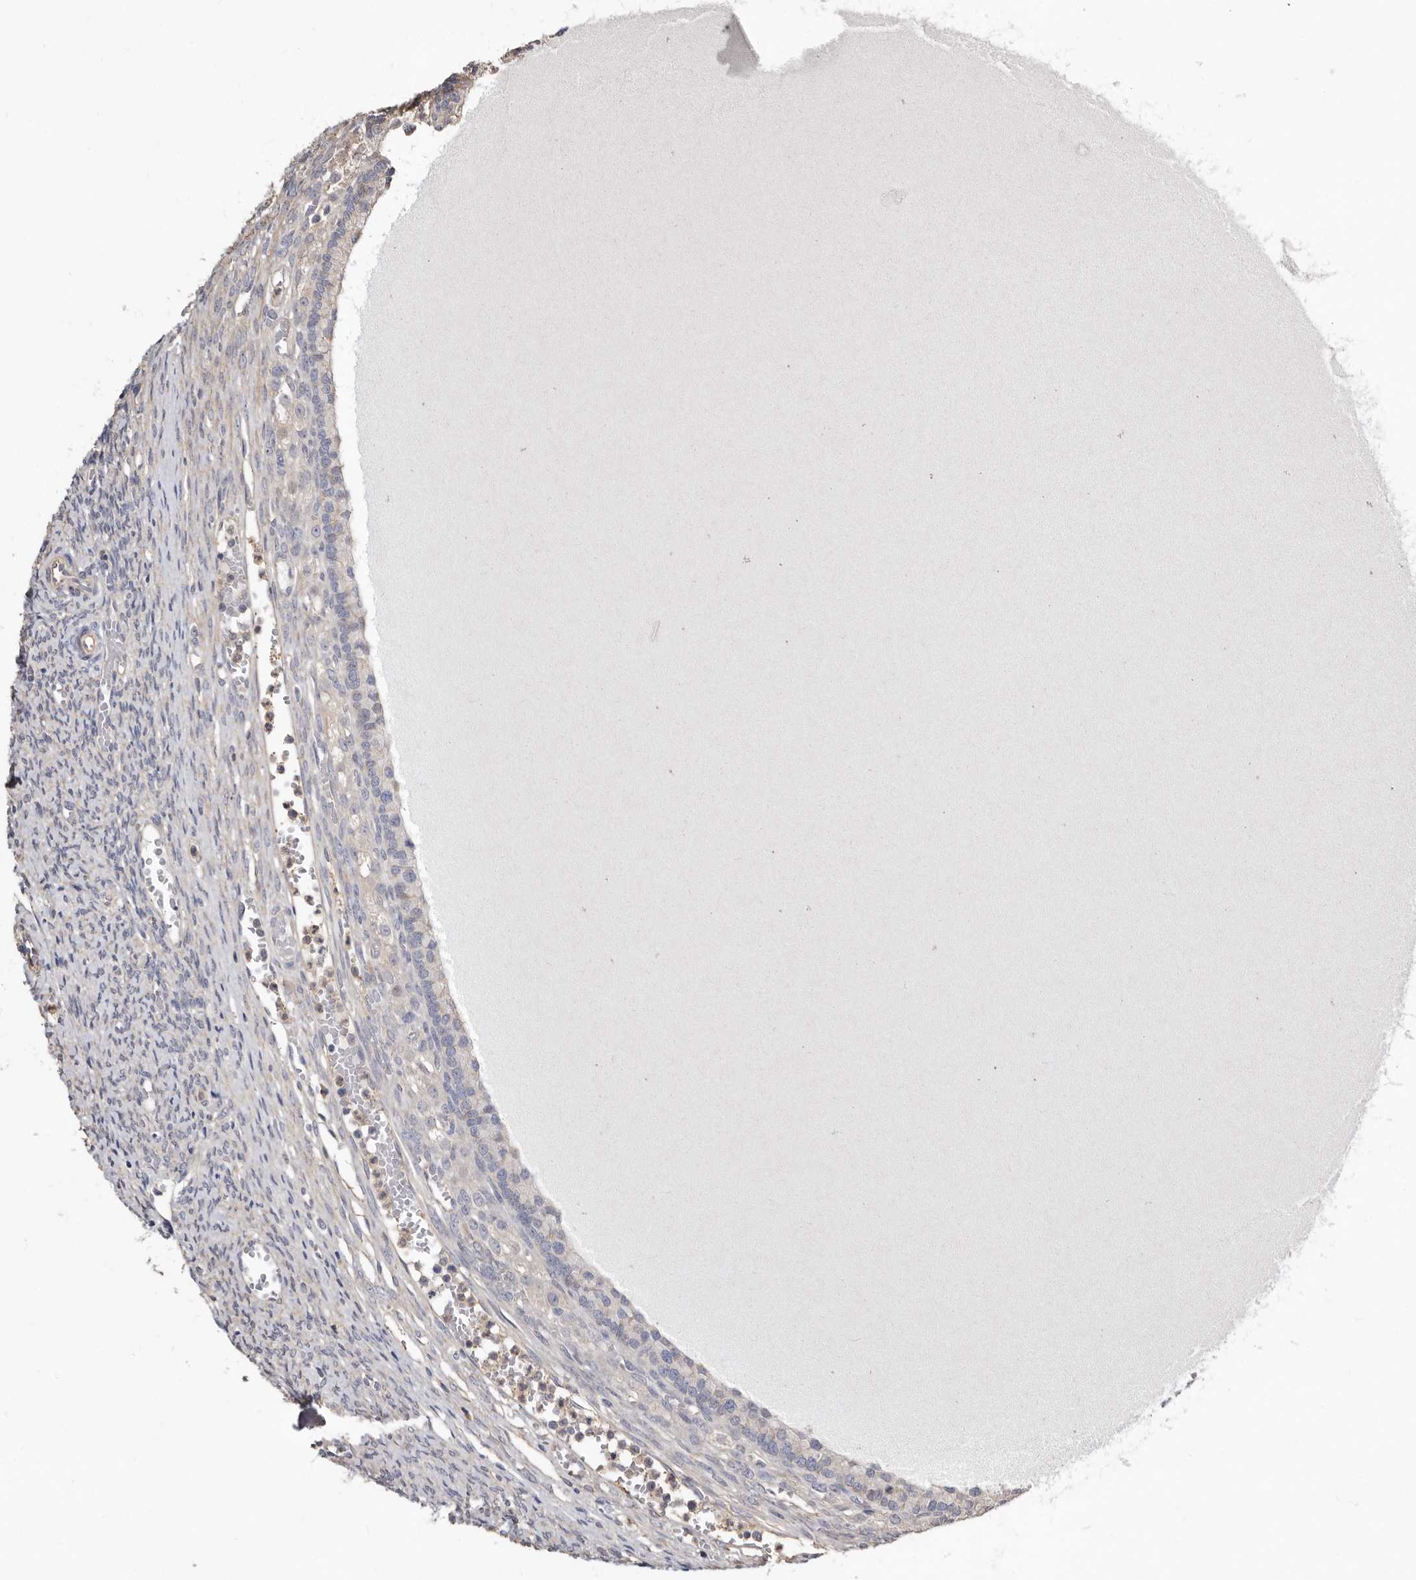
{"staining": {"intensity": "negative", "quantity": "none", "location": "none"}, "tissue": "ovary", "cell_type": "Follicle cells", "image_type": "normal", "snomed": [{"axis": "morphology", "description": "Normal tissue, NOS"}, {"axis": "topography", "description": "Ovary"}], "caption": "The IHC histopathology image has no significant expression in follicle cells of ovary. Brightfield microscopy of IHC stained with DAB (brown) and hematoxylin (blue), captured at high magnification.", "gene": "MRPL18", "patient": {"sex": "female", "age": 41}}